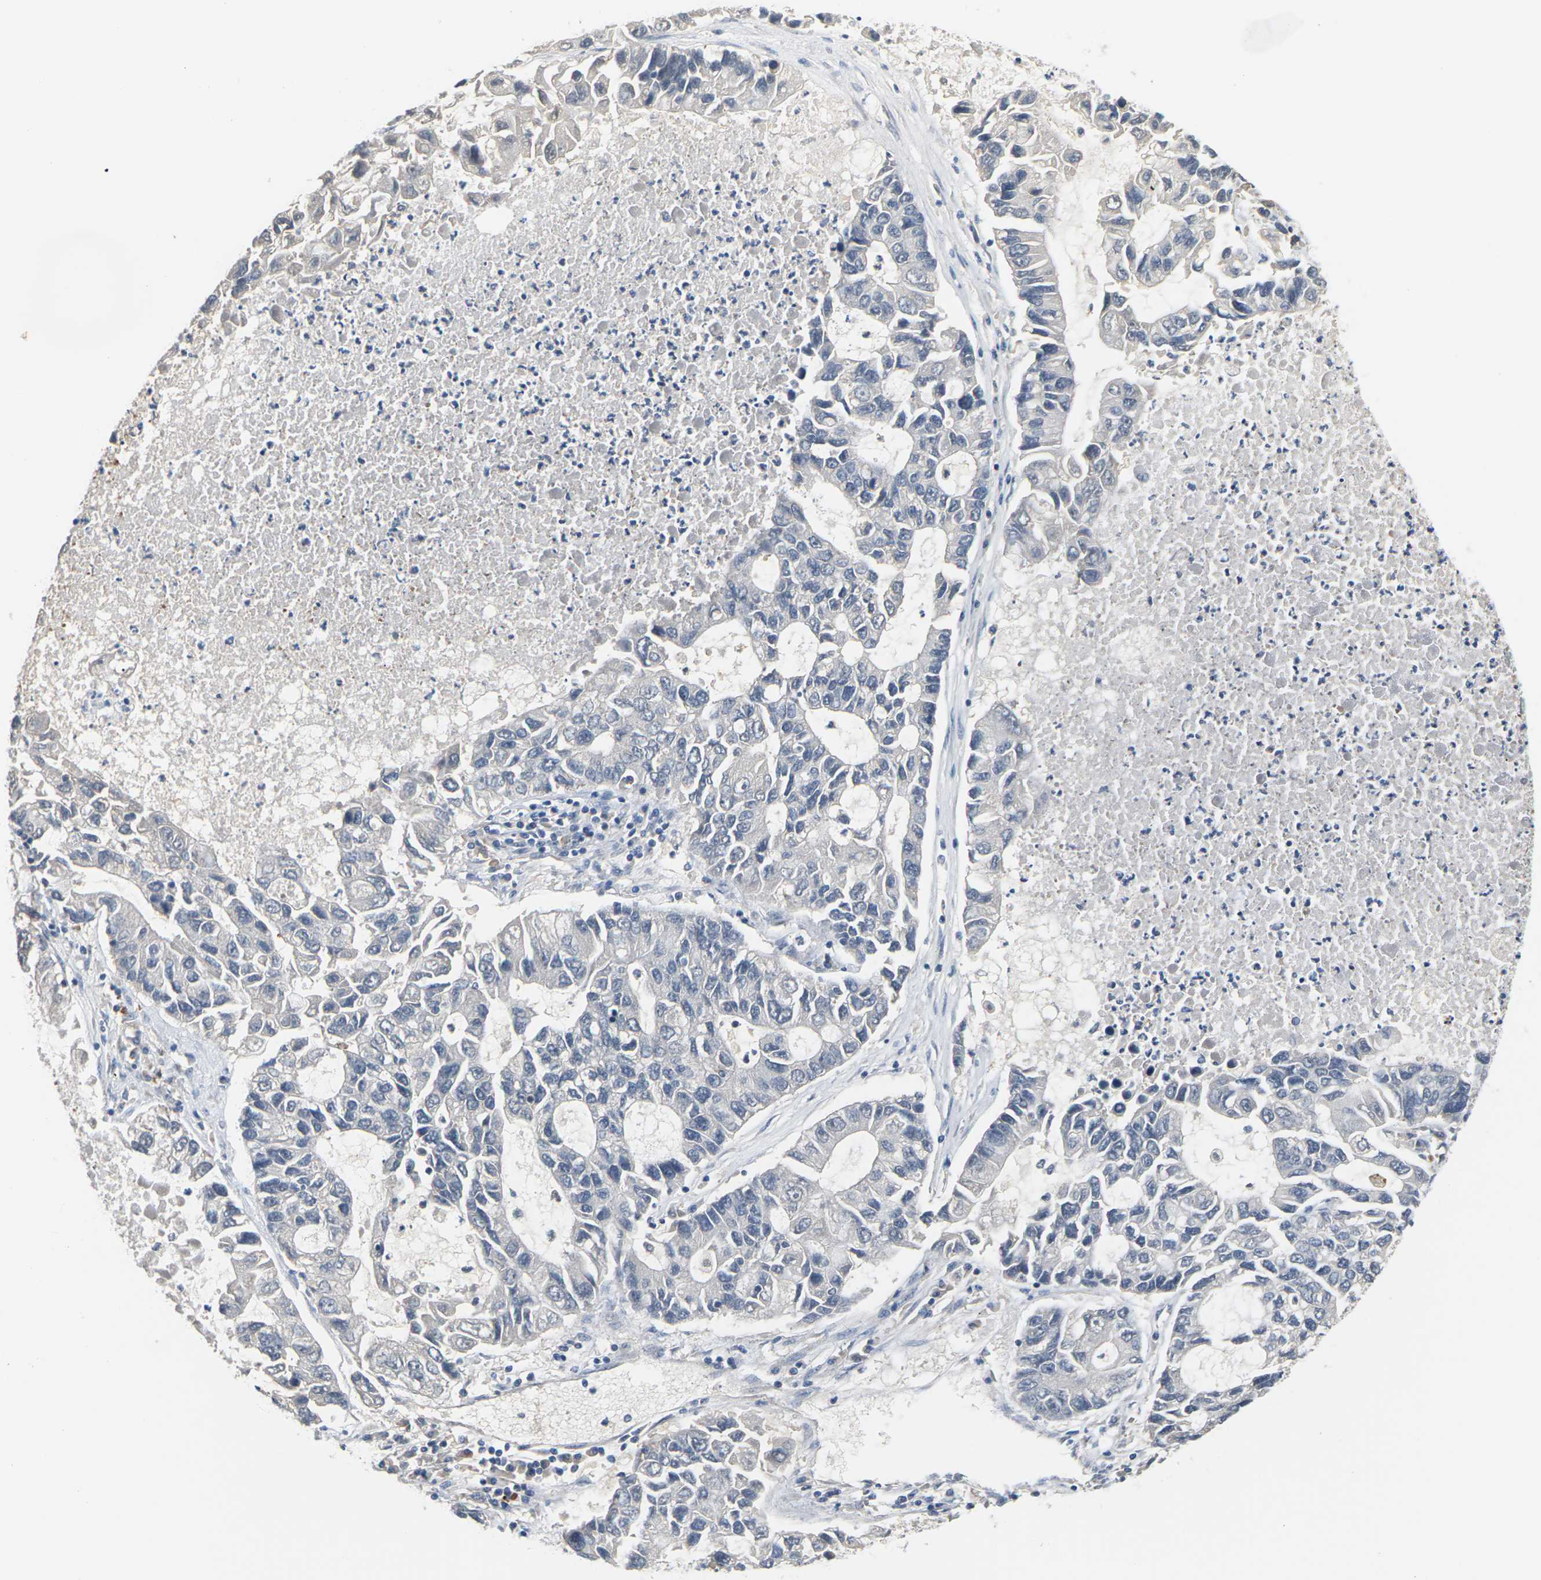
{"staining": {"intensity": "negative", "quantity": "none", "location": "none"}, "tissue": "lung cancer", "cell_type": "Tumor cells", "image_type": "cancer", "snomed": [{"axis": "morphology", "description": "Adenocarcinoma, NOS"}, {"axis": "topography", "description": "Lung"}], "caption": "The photomicrograph exhibits no staining of tumor cells in lung adenocarcinoma.", "gene": "PKP2", "patient": {"sex": "female", "age": 51}}